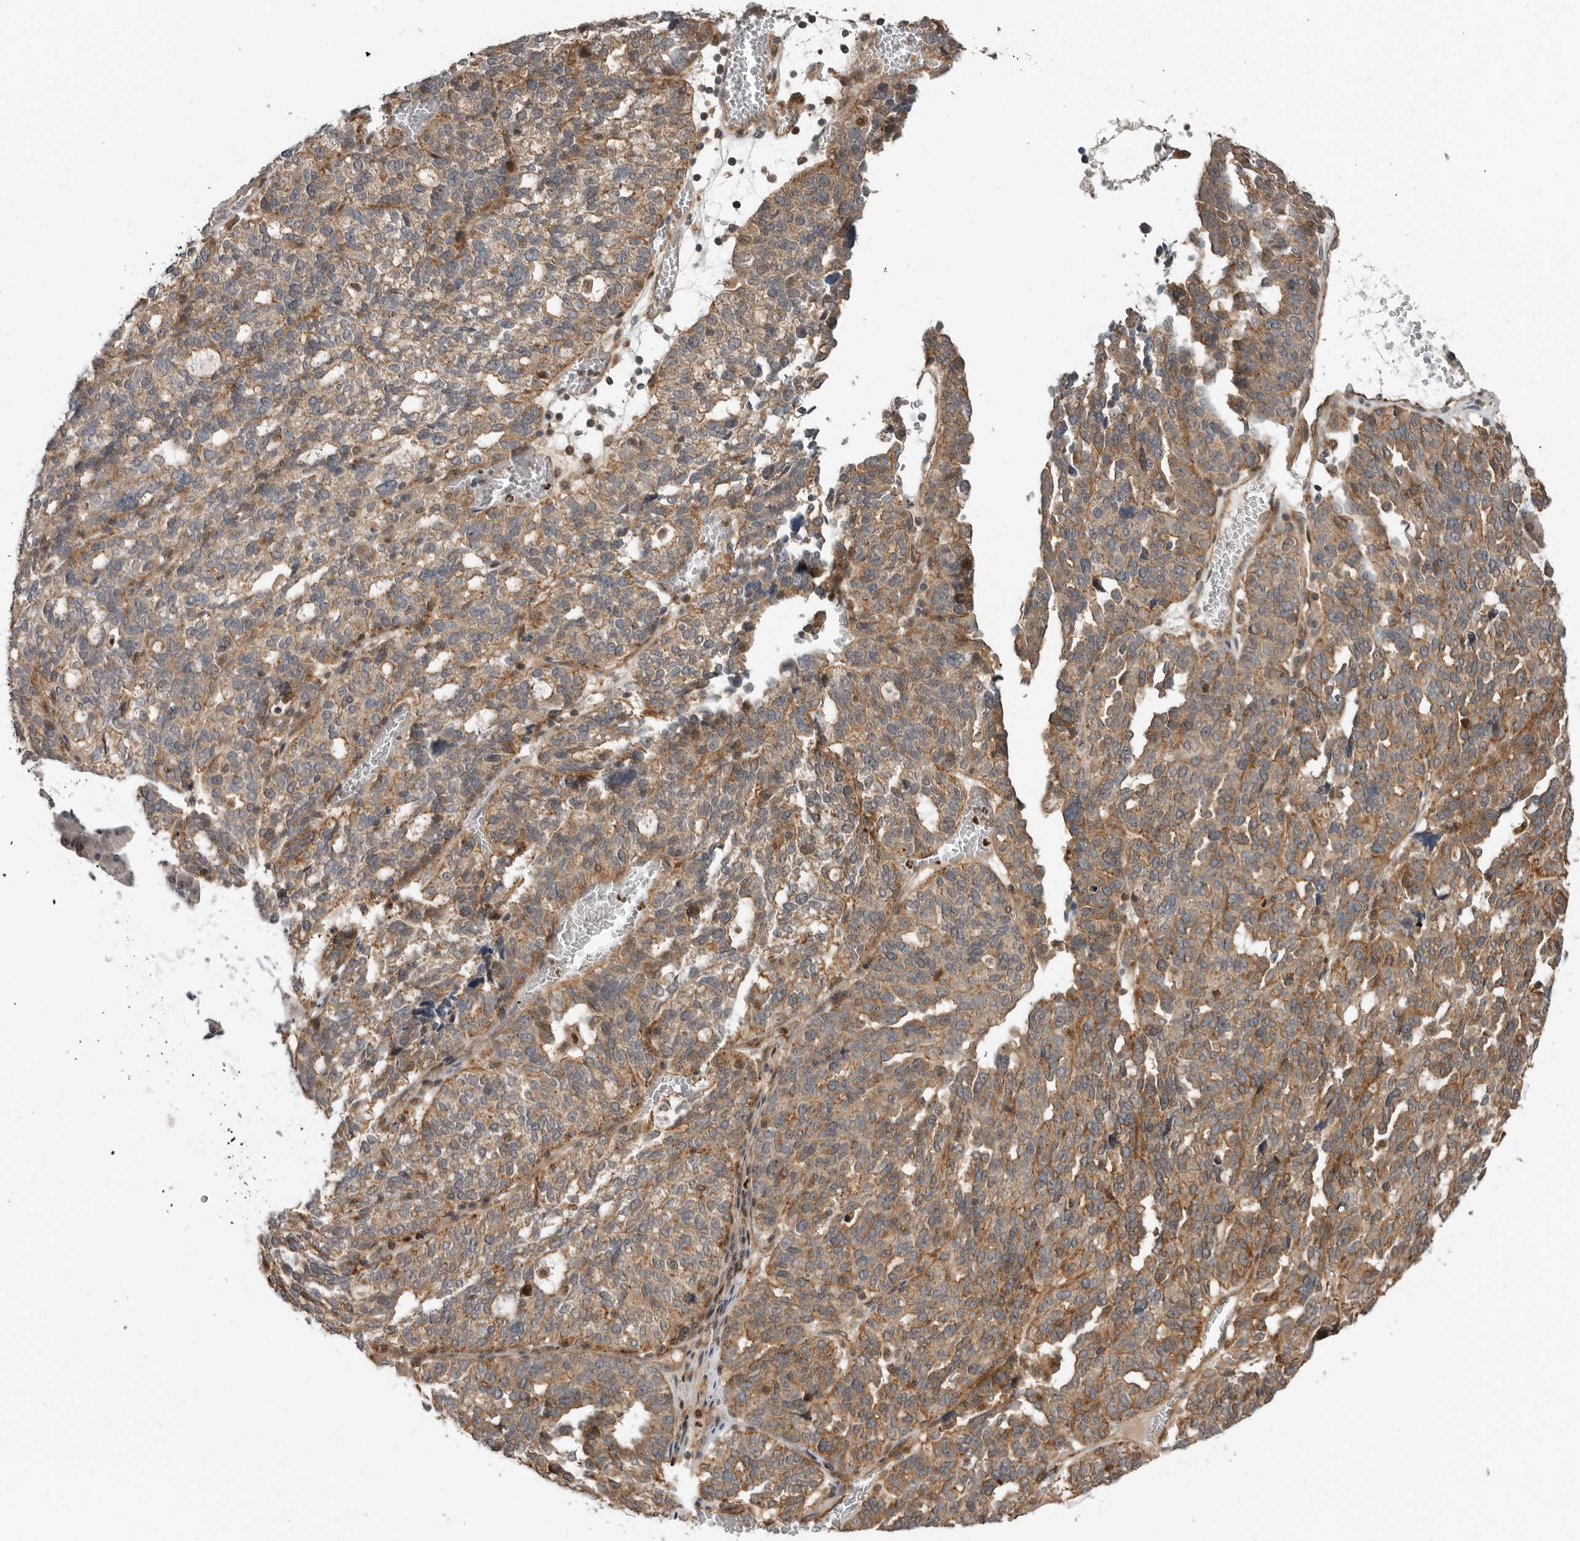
{"staining": {"intensity": "moderate", "quantity": ">75%", "location": "cytoplasmic/membranous"}, "tissue": "ovarian cancer", "cell_type": "Tumor cells", "image_type": "cancer", "snomed": [{"axis": "morphology", "description": "Cystadenocarcinoma, serous, NOS"}, {"axis": "topography", "description": "Ovary"}], "caption": "High-power microscopy captured an IHC image of ovarian cancer (serous cystadenocarcinoma), revealing moderate cytoplasmic/membranous staining in approximately >75% of tumor cells.", "gene": "STRAP", "patient": {"sex": "female", "age": 59}}